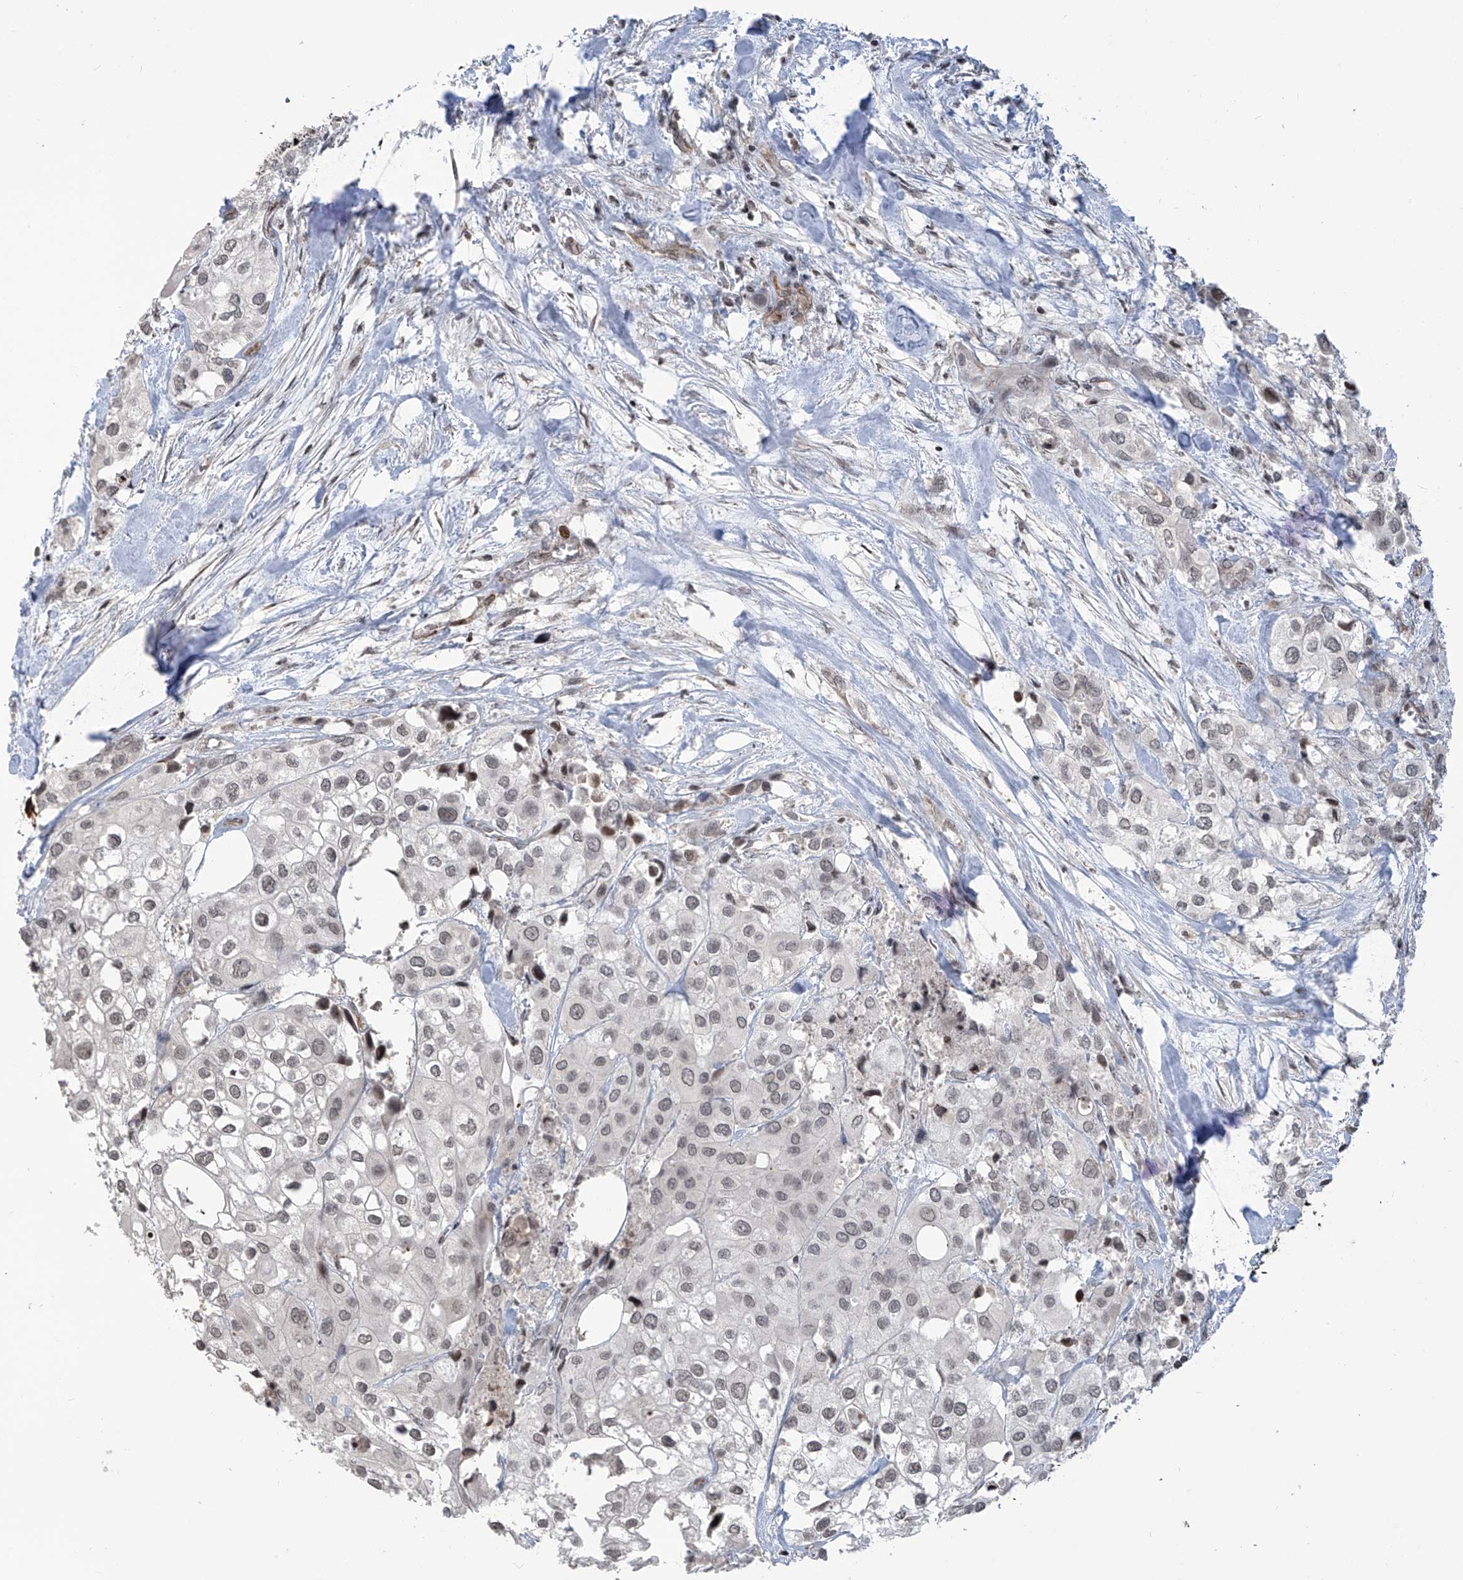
{"staining": {"intensity": "weak", "quantity": ">75%", "location": "nuclear"}, "tissue": "urothelial cancer", "cell_type": "Tumor cells", "image_type": "cancer", "snomed": [{"axis": "morphology", "description": "Urothelial carcinoma, High grade"}, {"axis": "topography", "description": "Urinary bladder"}], "caption": "An image of urothelial cancer stained for a protein demonstrates weak nuclear brown staining in tumor cells.", "gene": "METAP1D", "patient": {"sex": "male", "age": 64}}